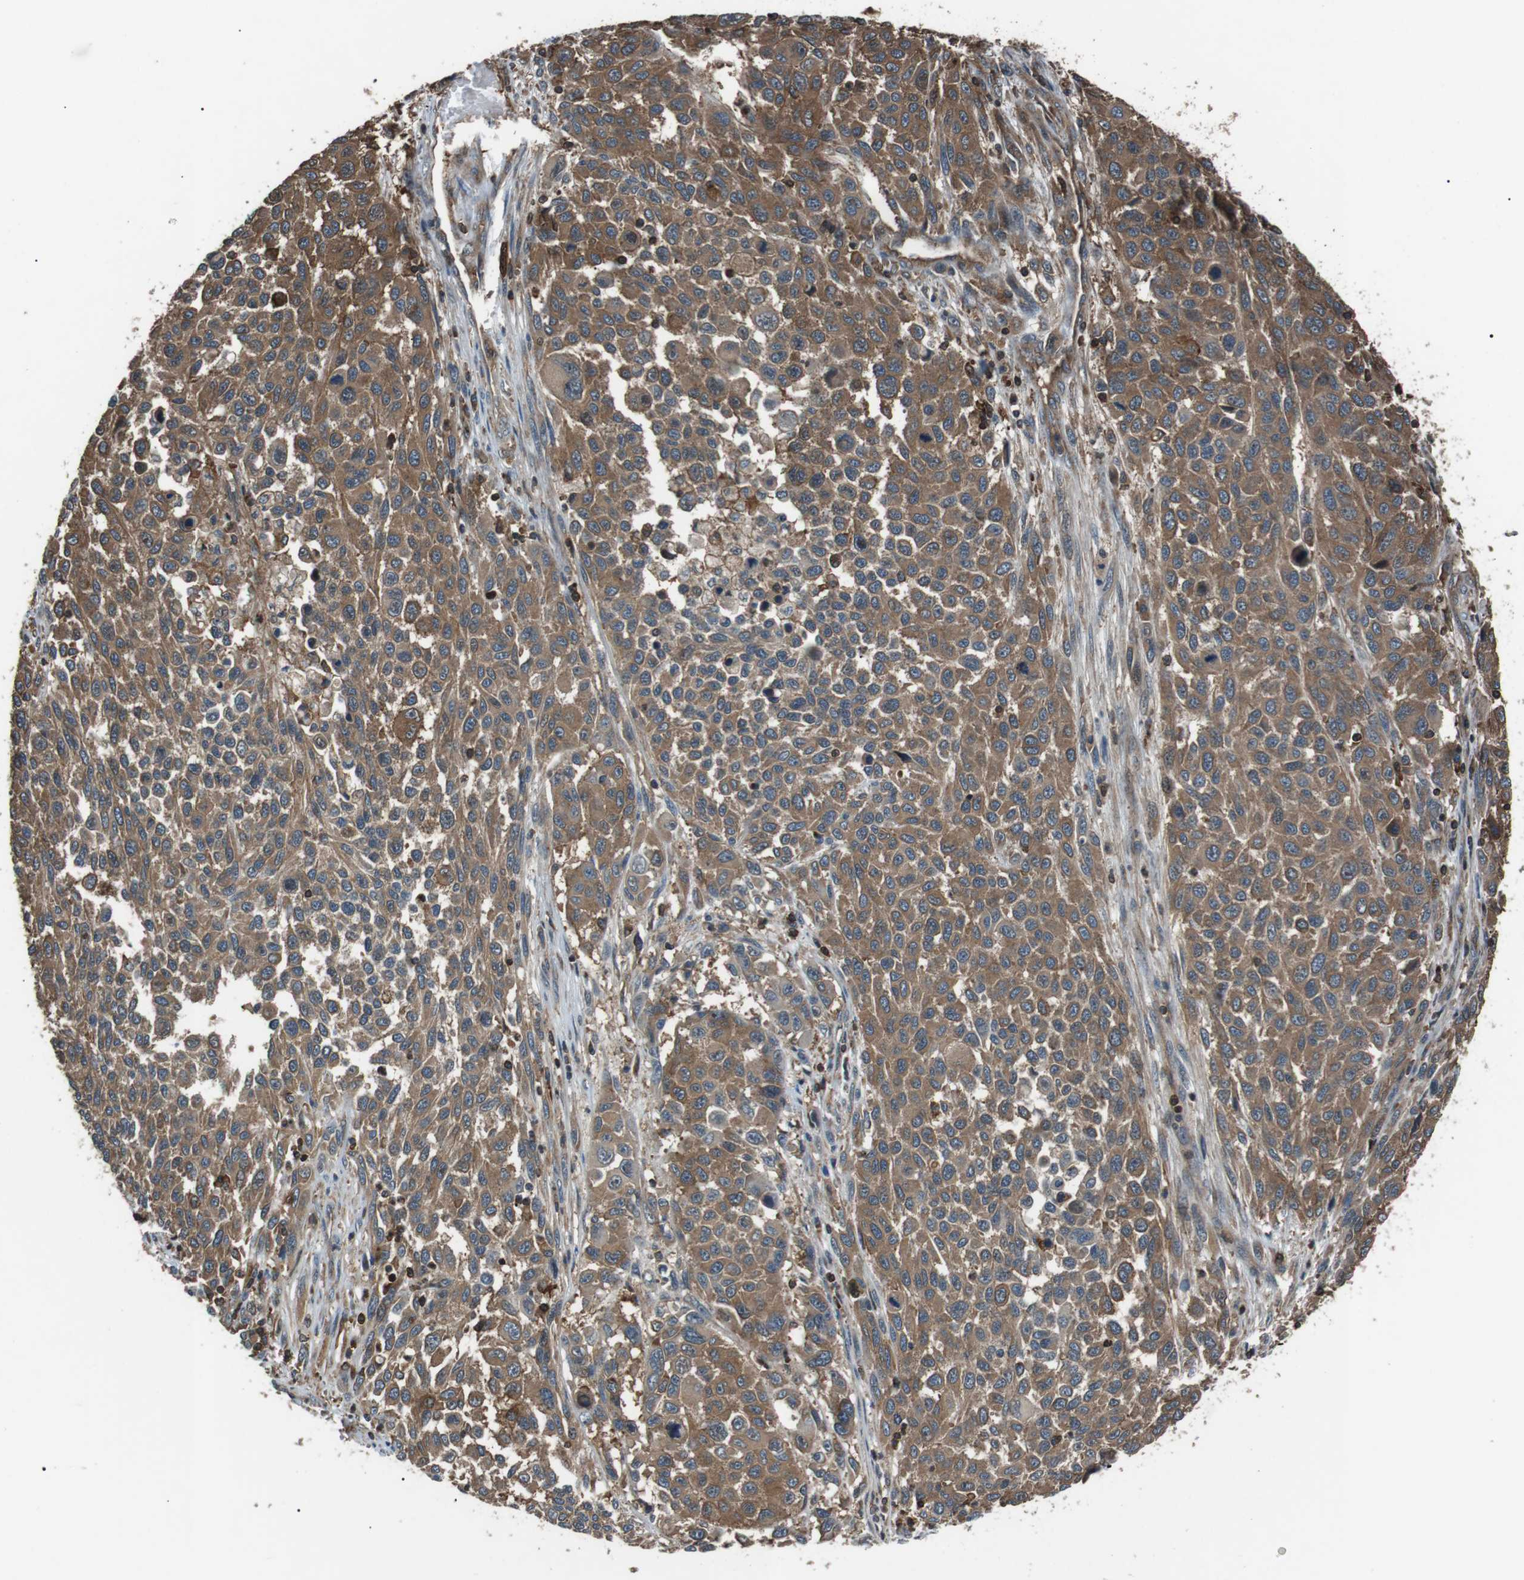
{"staining": {"intensity": "moderate", "quantity": ">75%", "location": "cytoplasmic/membranous"}, "tissue": "melanoma", "cell_type": "Tumor cells", "image_type": "cancer", "snomed": [{"axis": "morphology", "description": "Malignant melanoma, Metastatic site"}, {"axis": "topography", "description": "Lymph node"}], "caption": "Melanoma stained with DAB (3,3'-diaminobenzidine) immunohistochemistry (IHC) displays medium levels of moderate cytoplasmic/membranous staining in about >75% of tumor cells. (IHC, brightfield microscopy, high magnification).", "gene": "GPR161", "patient": {"sex": "male", "age": 61}}